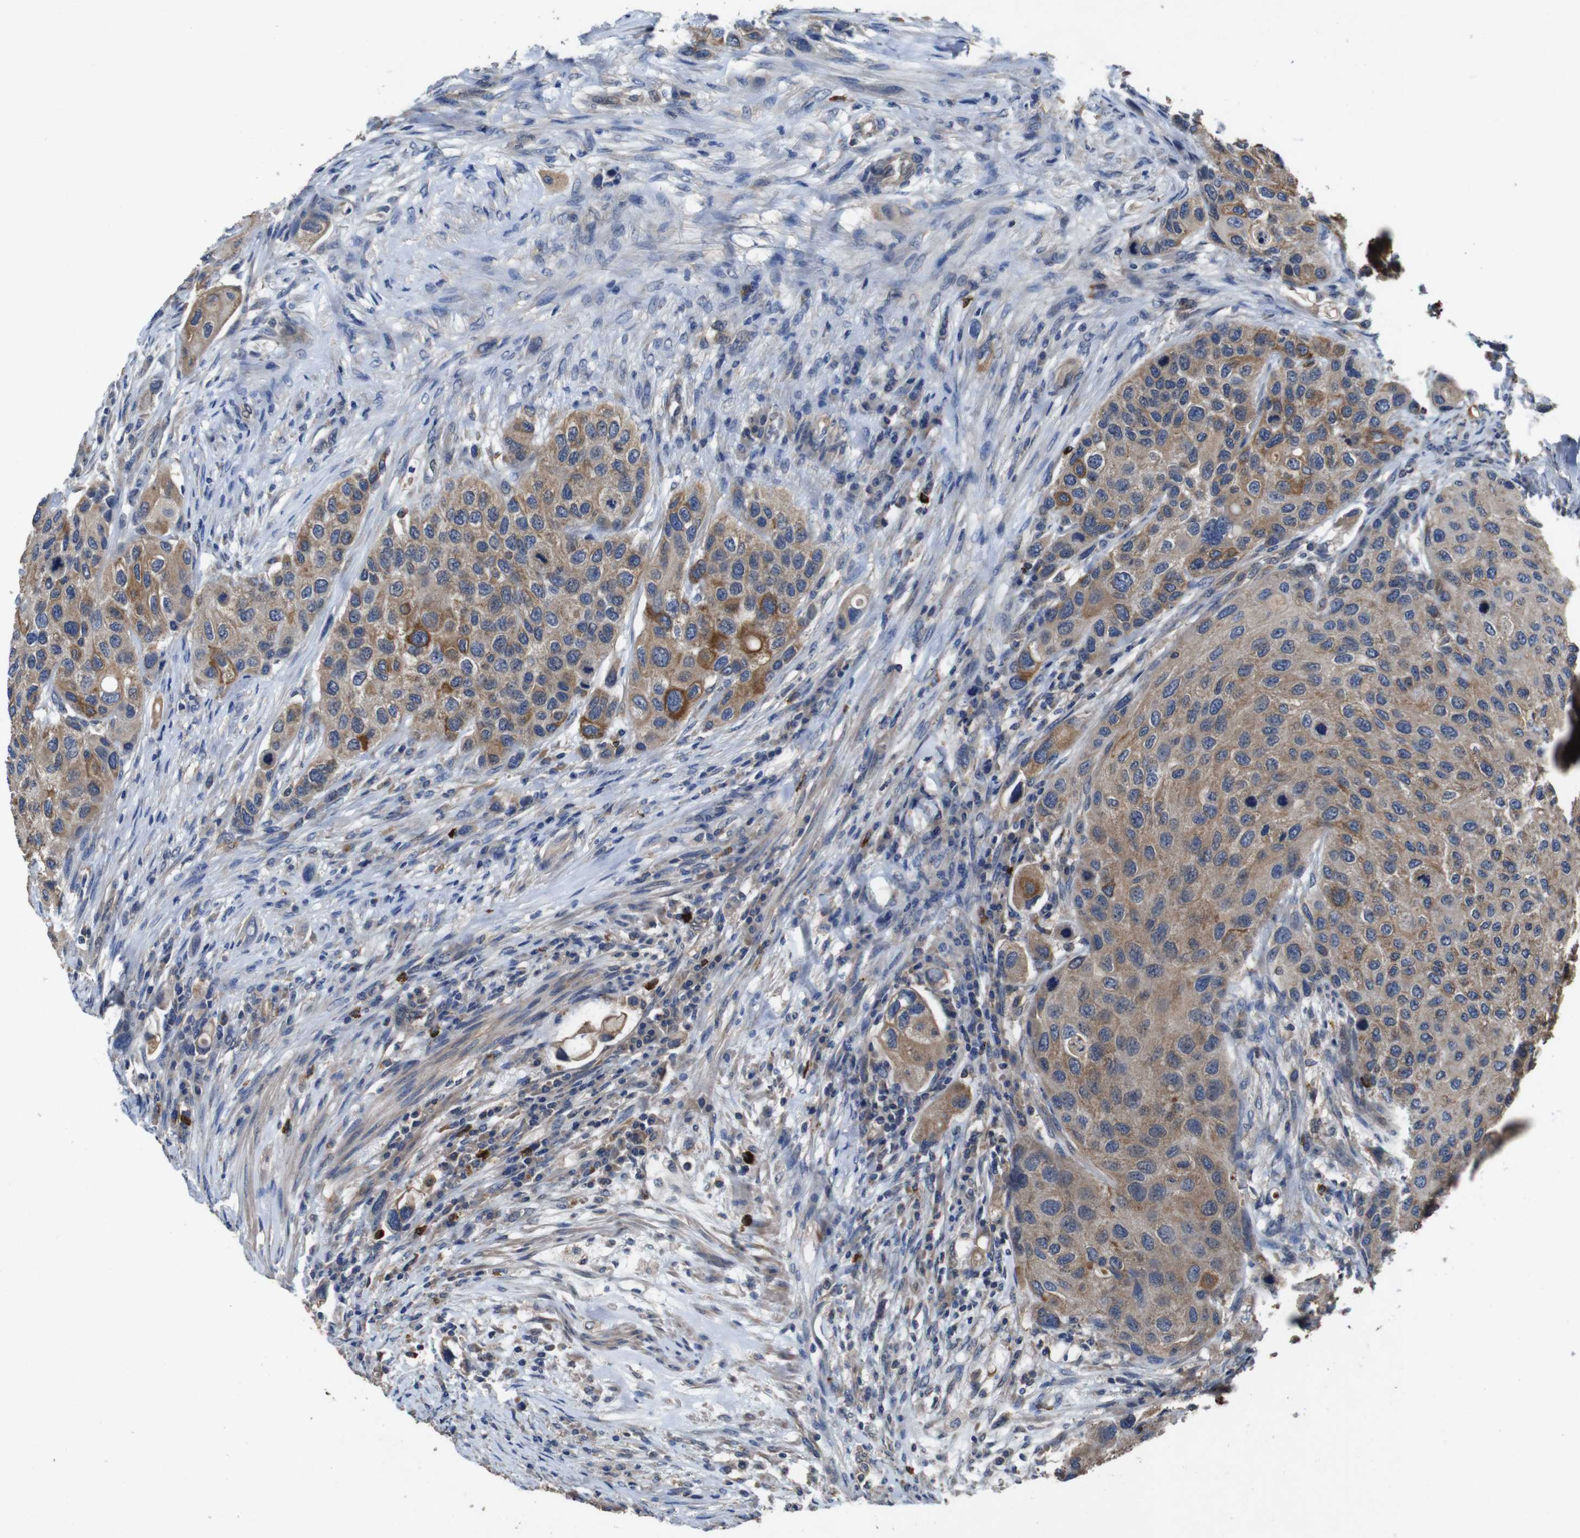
{"staining": {"intensity": "moderate", "quantity": ">75%", "location": "cytoplasmic/membranous"}, "tissue": "urothelial cancer", "cell_type": "Tumor cells", "image_type": "cancer", "snomed": [{"axis": "morphology", "description": "Urothelial carcinoma, High grade"}, {"axis": "topography", "description": "Urinary bladder"}], "caption": "The image demonstrates staining of urothelial cancer, revealing moderate cytoplasmic/membranous protein positivity (brown color) within tumor cells.", "gene": "GLIPR1", "patient": {"sex": "female", "age": 56}}